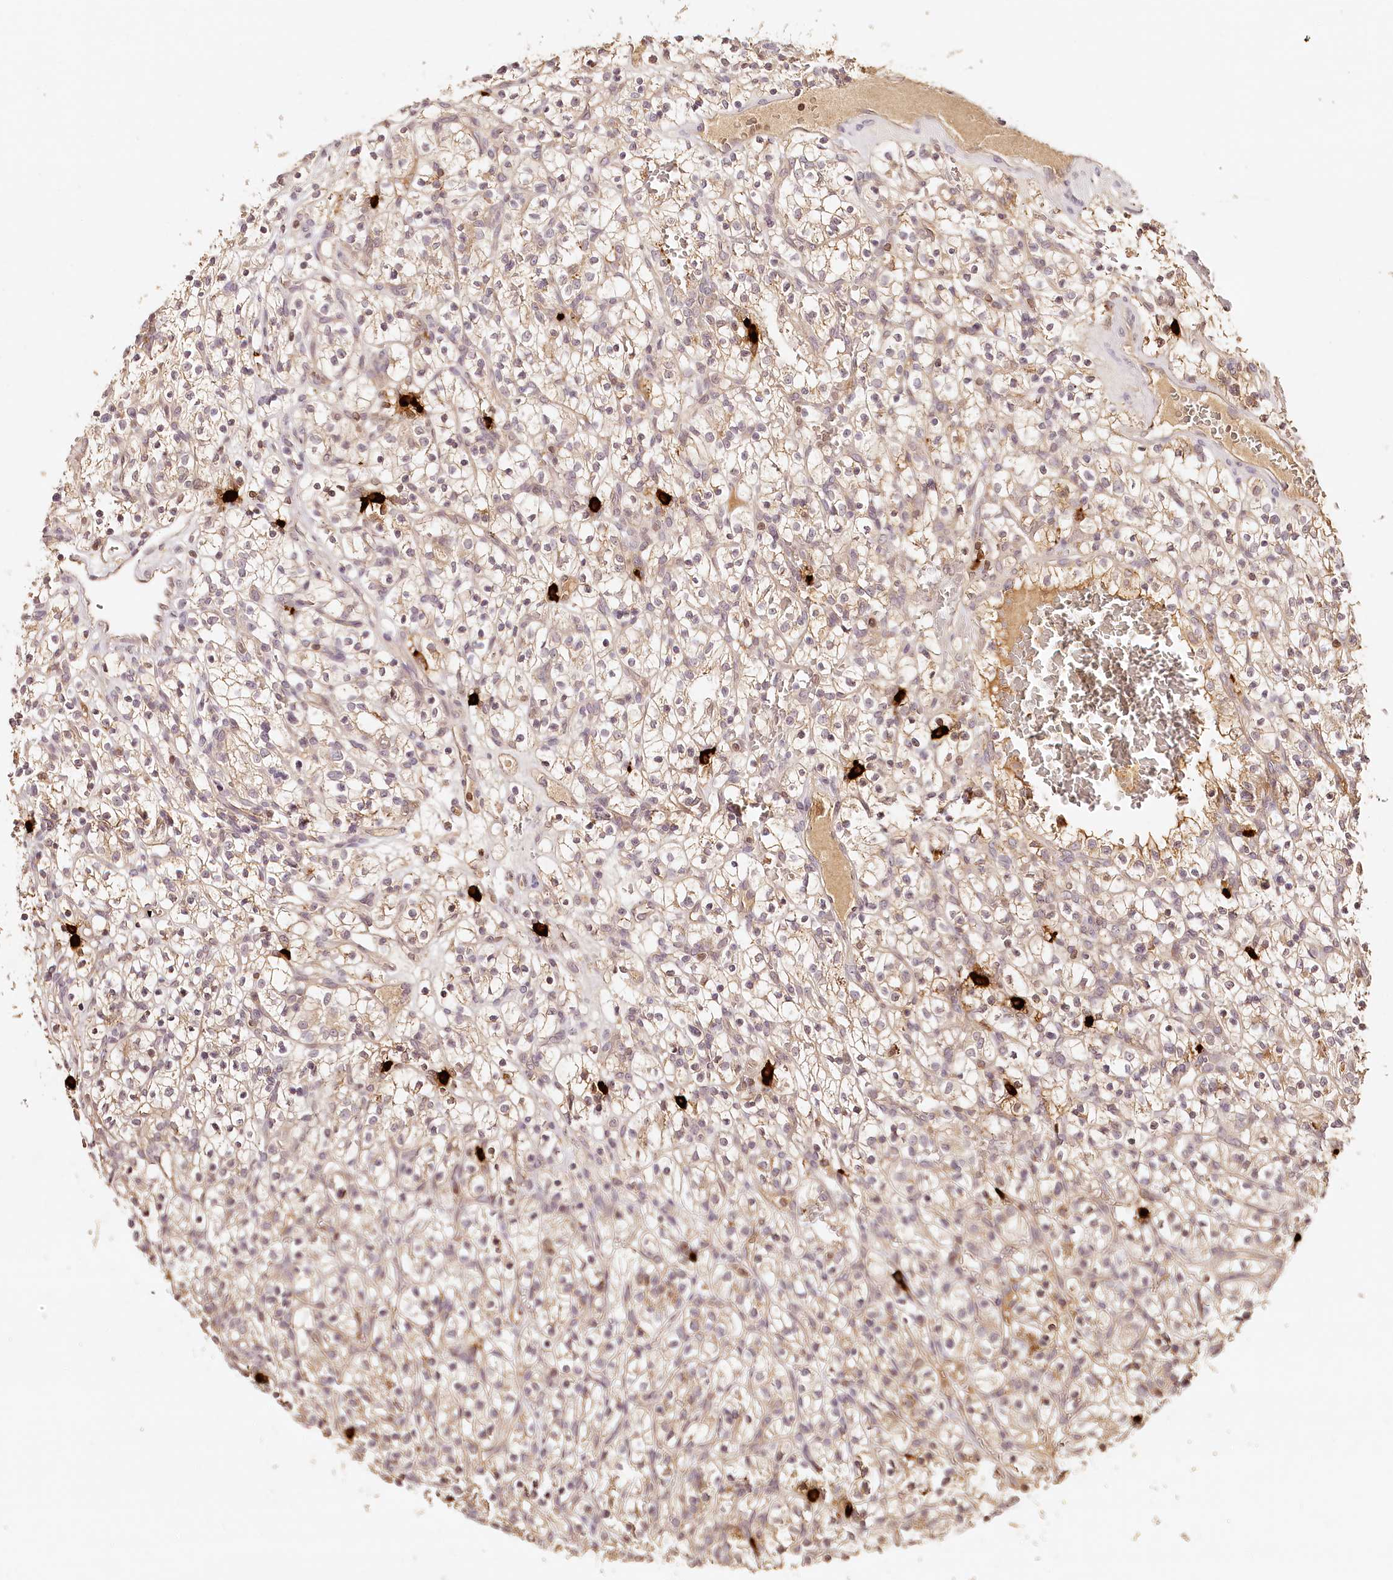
{"staining": {"intensity": "negative", "quantity": "none", "location": "none"}, "tissue": "renal cancer", "cell_type": "Tumor cells", "image_type": "cancer", "snomed": [{"axis": "morphology", "description": "Adenocarcinoma, NOS"}, {"axis": "topography", "description": "Kidney"}], "caption": "The photomicrograph exhibits no significant expression in tumor cells of renal adenocarcinoma.", "gene": "SYNGR1", "patient": {"sex": "female", "age": 57}}